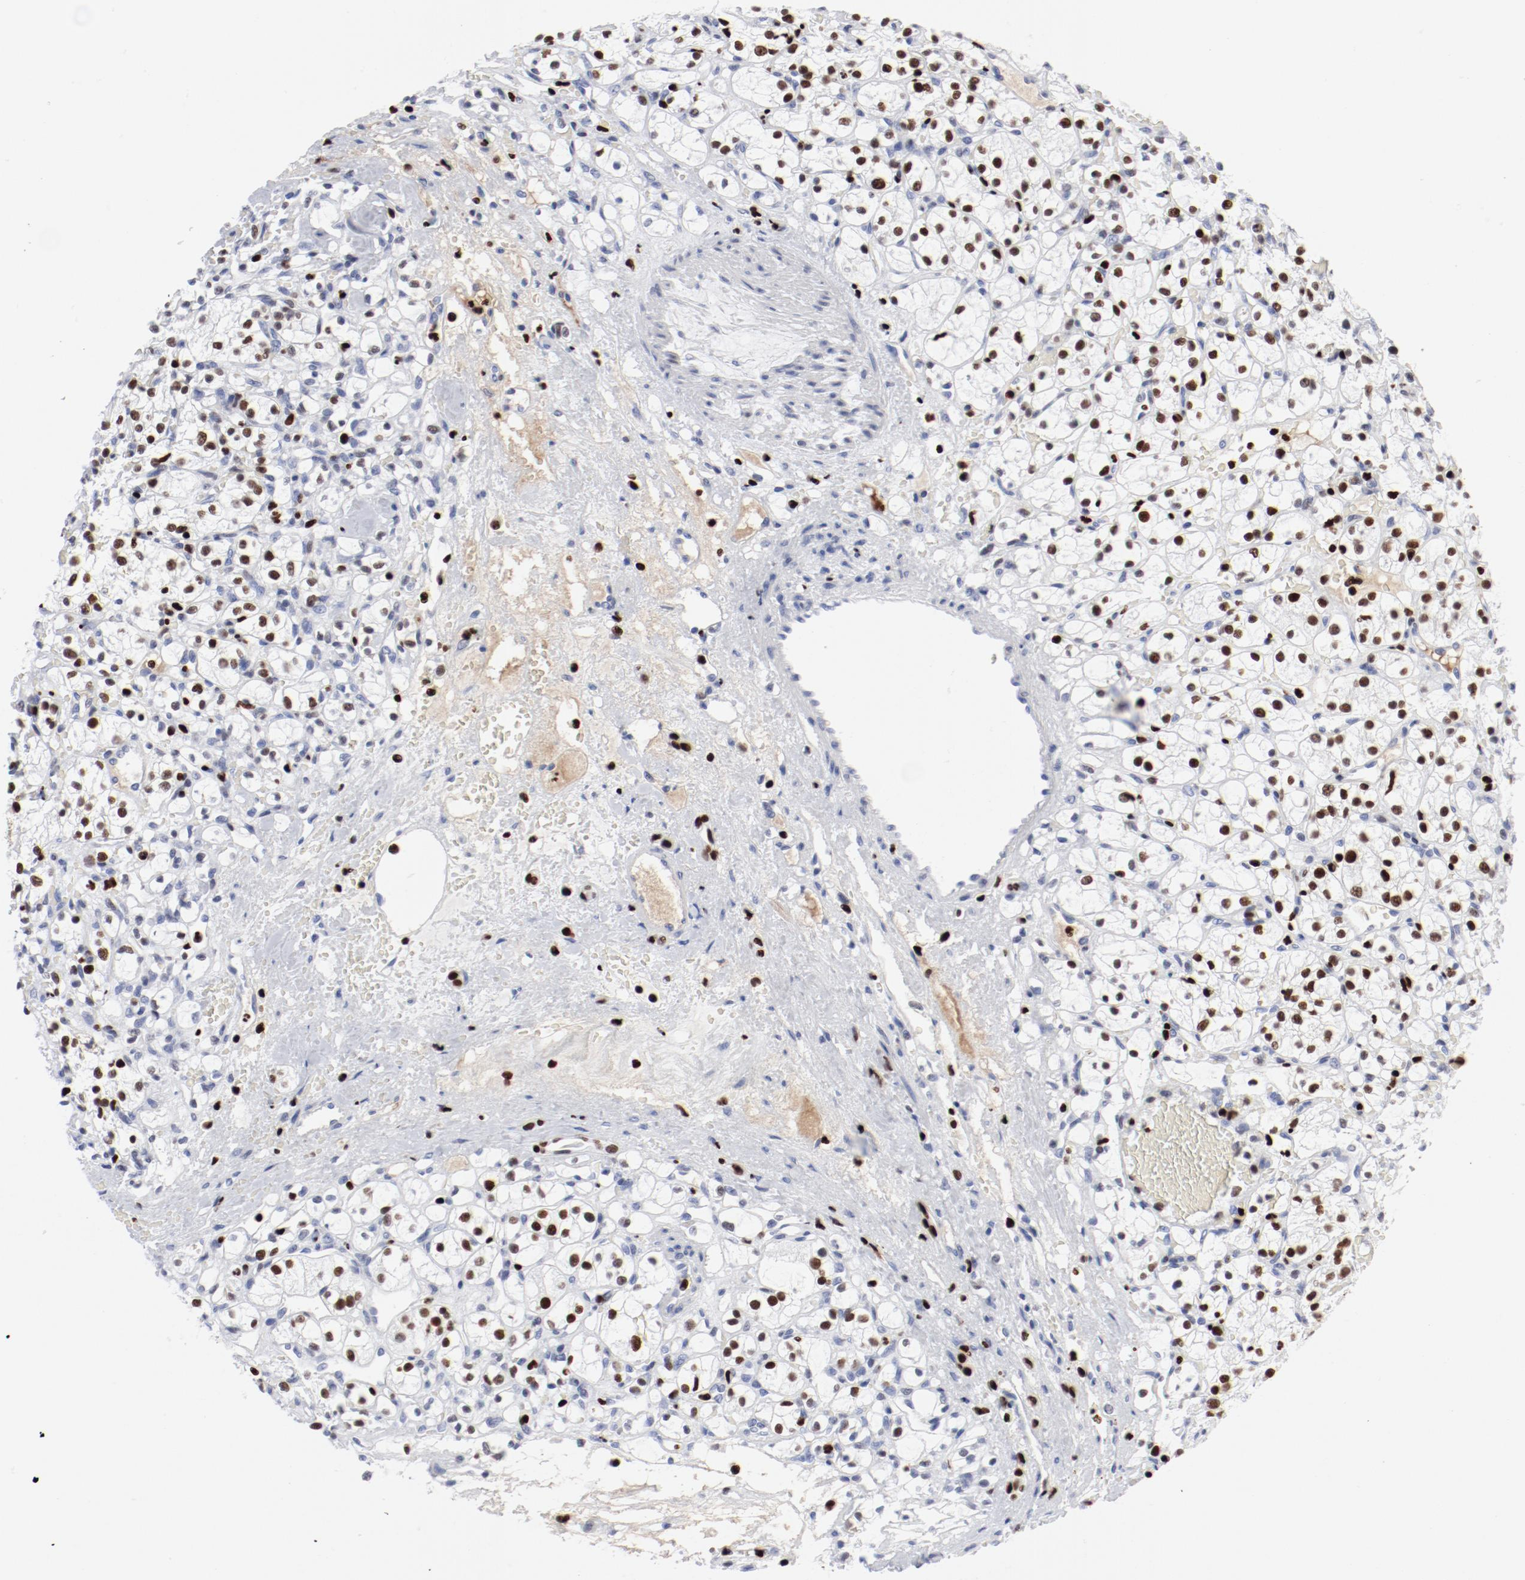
{"staining": {"intensity": "strong", "quantity": "25%-75%", "location": "nuclear"}, "tissue": "renal cancer", "cell_type": "Tumor cells", "image_type": "cancer", "snomed": [{"axis": "morphology", "description": "Adenocarcinoma, NOS"}, {"axis": "topography", "description": "Kidney"}], "caption": "Renal adenocarcinoma stained with a protein marker demonstrates strong staining in tumor cells.", "gene": "SMARCC2", "patient": {"sex": "female", "age": 60}}